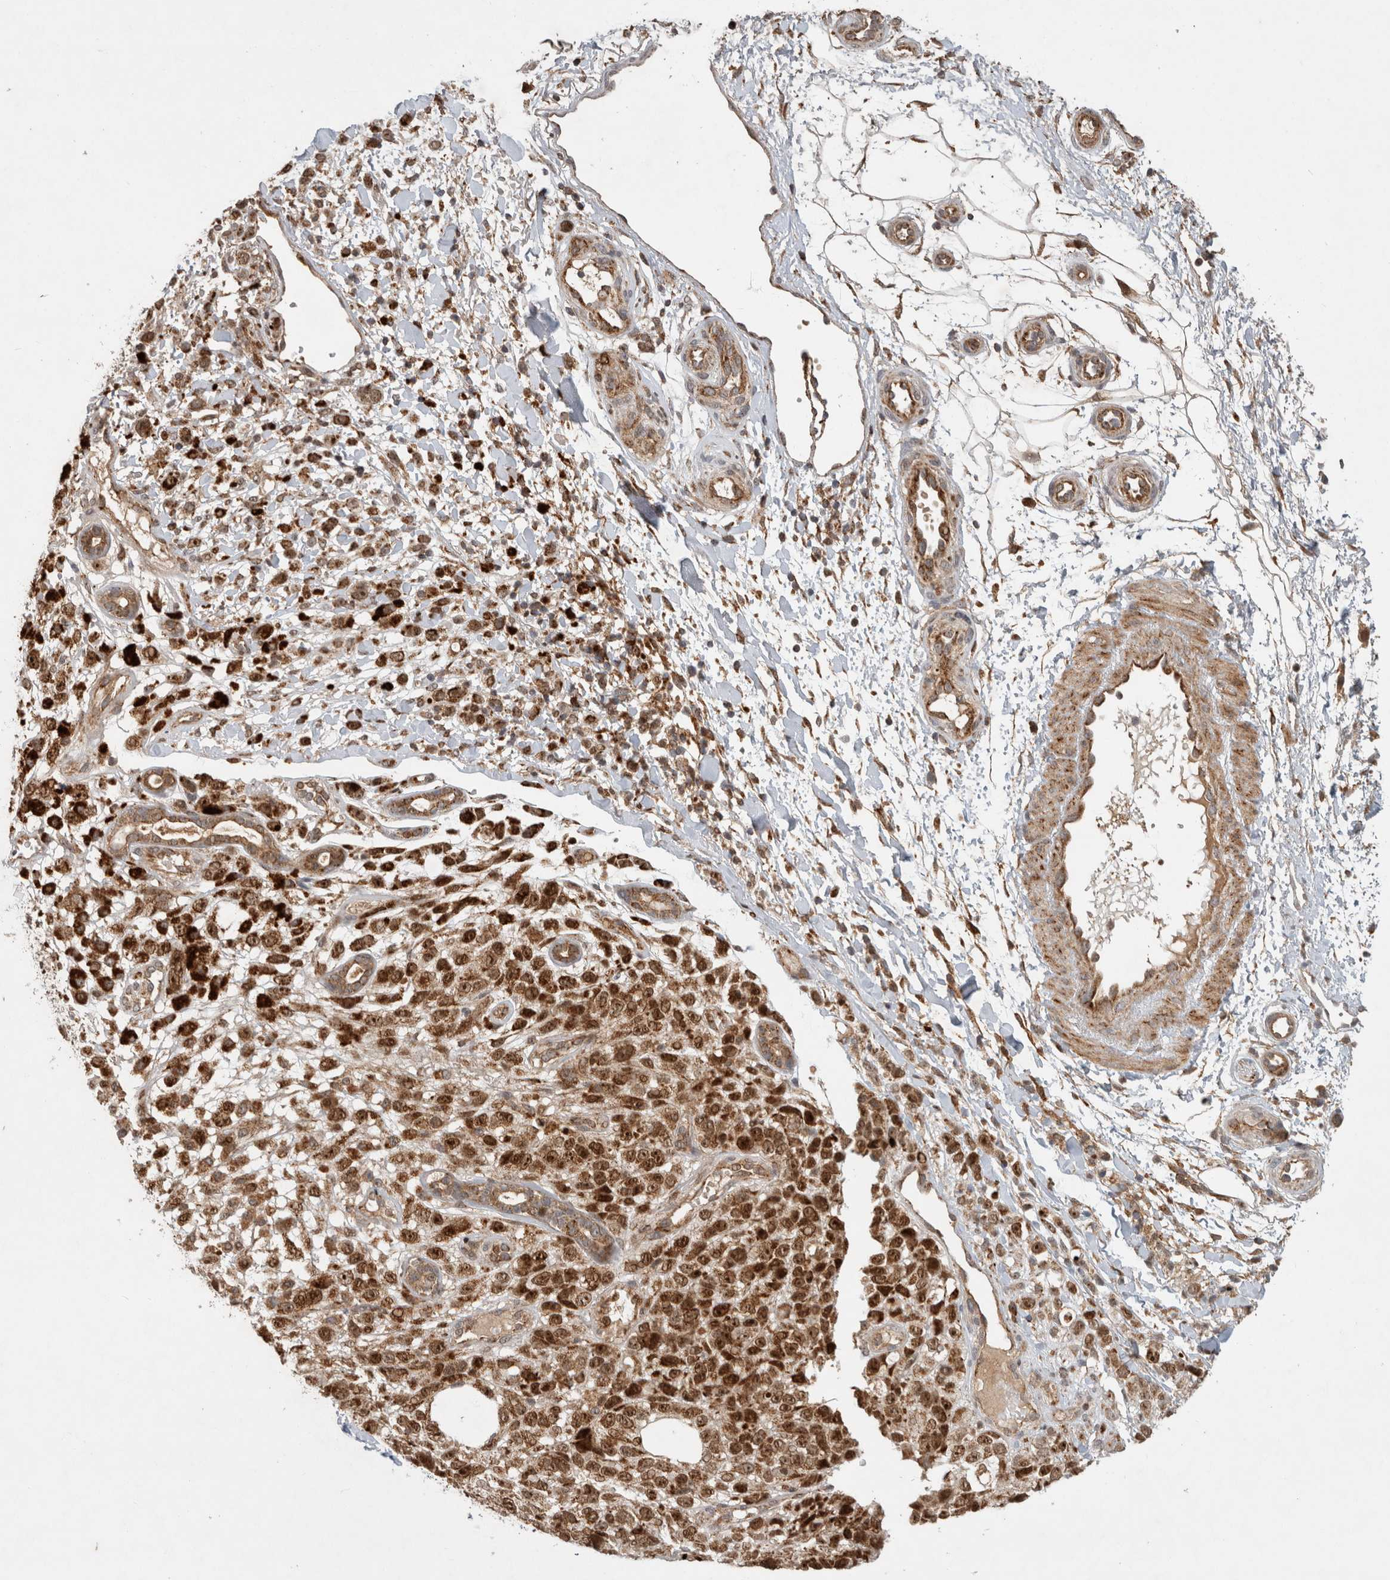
{"staining": {"intensity": "strong", "quantity": ">75%", "location": "cytoplasmic/membranous,nuclear"}, "tissue": "melanoma", "cell_type": "Tumor cells", "image_type": "cancer", "snomed": [{"axis": "morphology", "description": "Malignant melanoma, Metastatic site"}, {"axis": "topography", "description": "Skin"}], "caption": "Human melanoma stained for a protein (brown) demonstrates strong cytoplasmic/membranous and nuclear positive staining in about >75% of tumor cells.", "gene": "INSRR", "patient": {"sex": "female", "age": 72}}